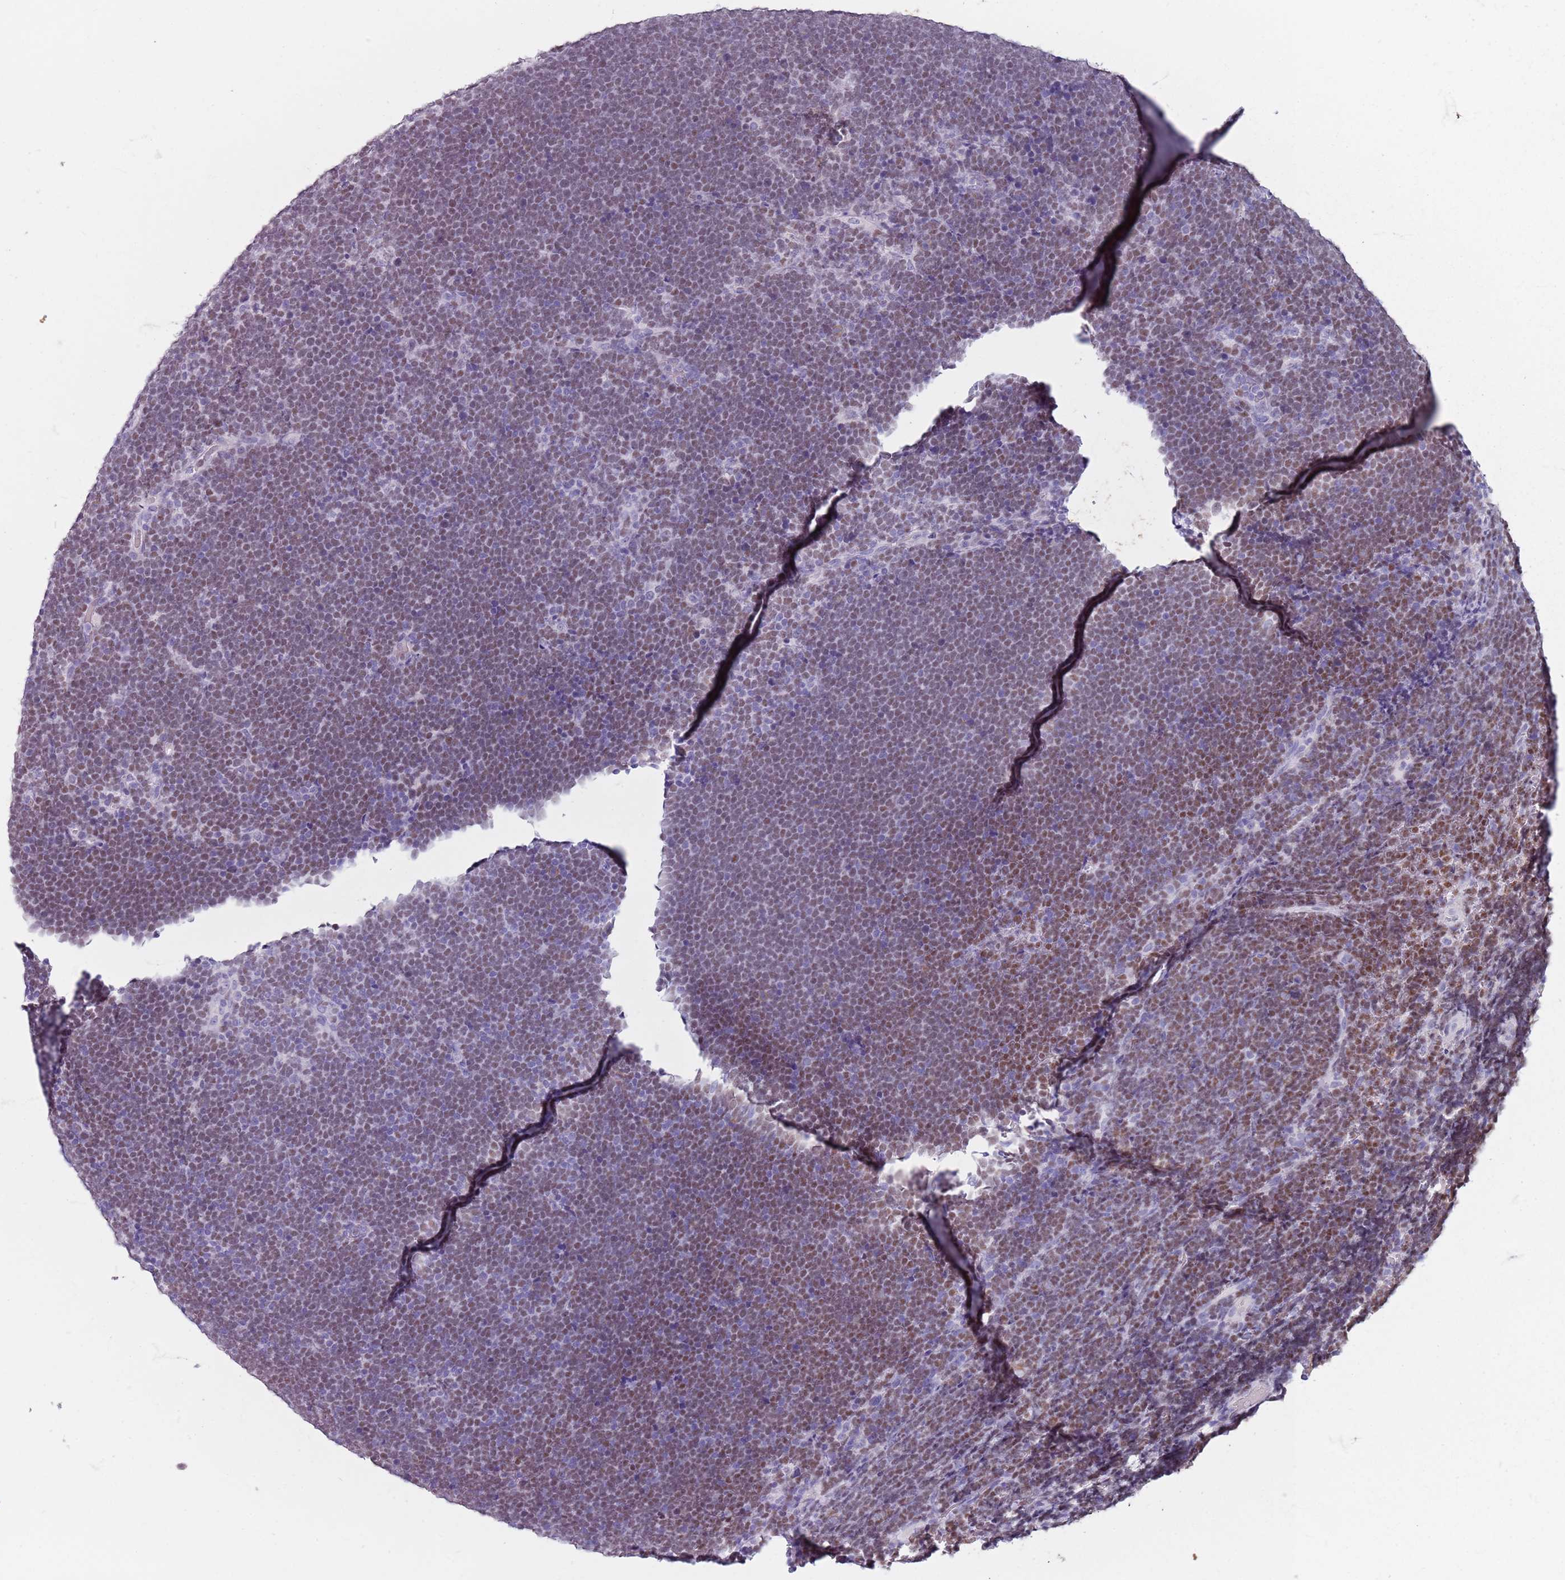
{"staining": {"intensity": "moderate", "quantity": "25%-75%", "location": "nuclear"}, "tissue": "lymphoma", "cell_type": "Tumor cells", "image_type": "cancer", "snomed": [{"axis": "morphology", "description": "Malignant lymphoma, non-Hodgkin's type, High grade"}, {"axis": "topography", "description": "Lymph node"}], "caption": "Lymphoma stained for a protein (brown) reveals moderate nuclear positive positivity in about 25%-75% of tumor cells.", "gene": "SPESP1", "patient": {"sex": "male", "age": 13}}